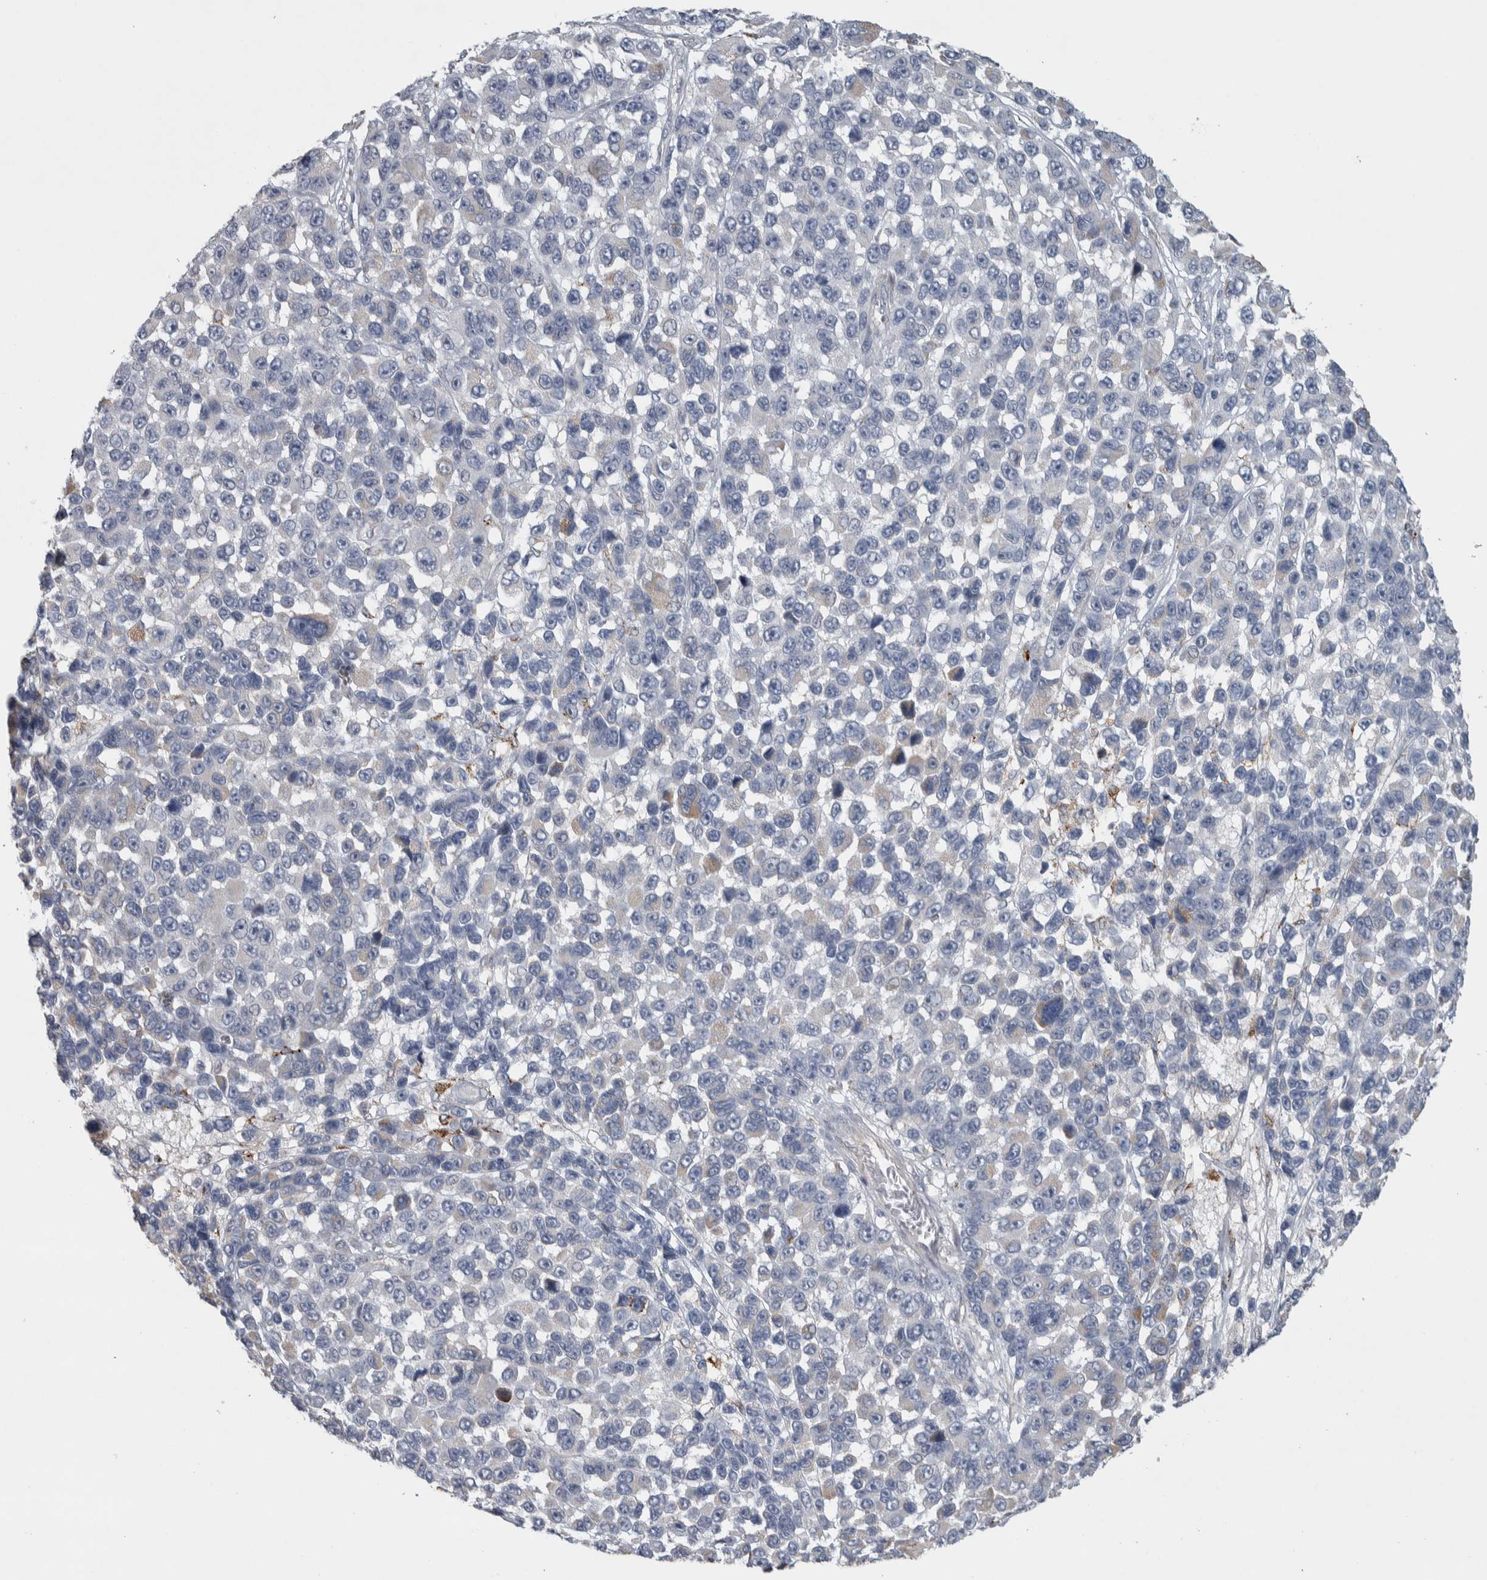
{"staining": {"intensity": "negative", "quantity": "none", "location": "none"}, "tissue": "melanoma", "cell_type": "Tumor cells", "image_type": "cancer", "snomed": [{"axis": "morphology", "description": "Malignant melanoma, NOS"}, {"axis": "topography", "description": "Skin"}], "caption": "Immunohistochemistry of human malignant melanoma shows no staining in tumor cells.", "gene": "FAM78A", "patient": {"sex": "male", "age": 53}}